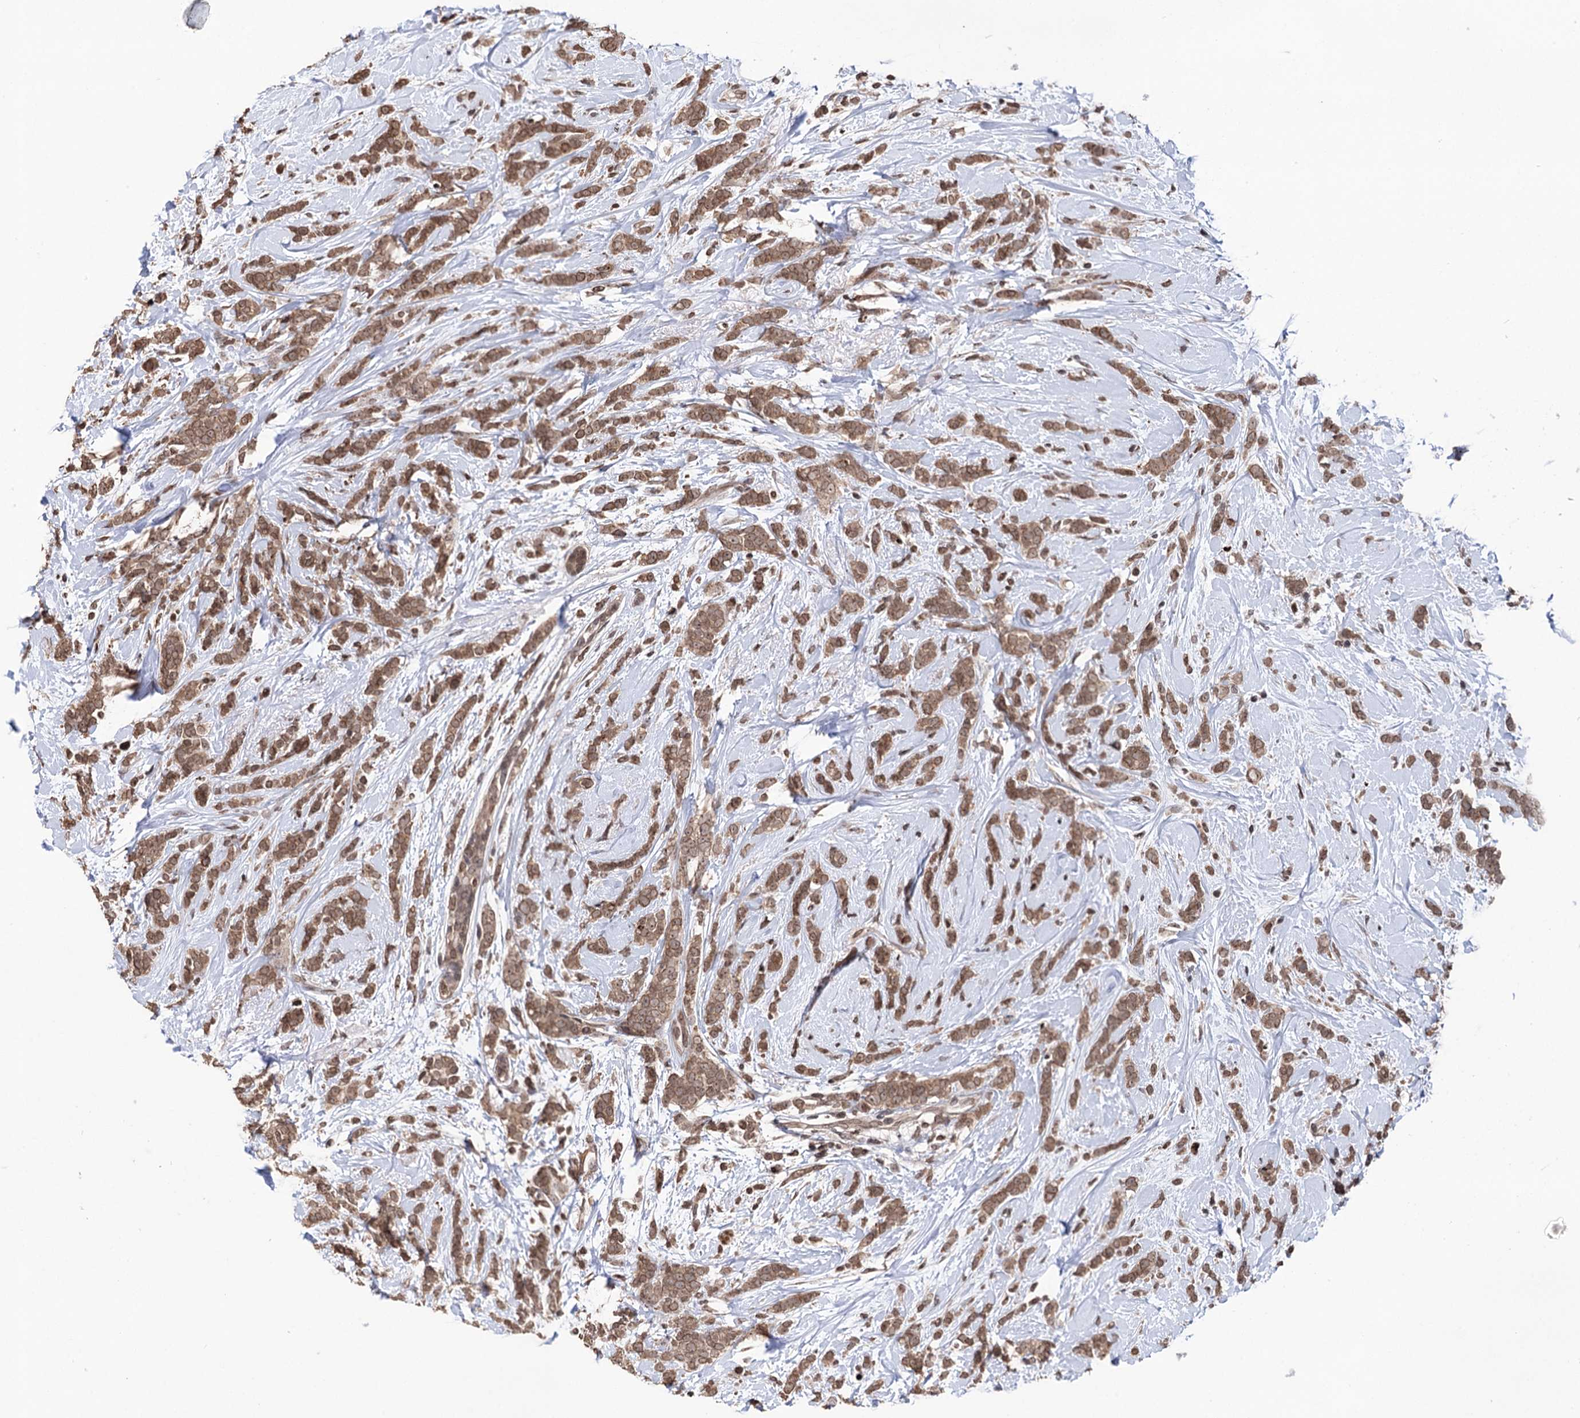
{"staining": {"intensity": "moderate", "quantity": ">75%", "location": "cytoplasmic/membranous,nuclear"}, "tissue": "breast cancer", "cell_type": "Tumor cells", "image_type": "cancer", "snomed": [{"axis": "morphology", "description": "Lobular carcinoma"}, {"axis": "topography", "description": "Breast"}], "caption": "Immunohistochemistry (IHC) of lobular carcinoma (breast) displays medium levels of moderate cytoplasmic/membranous and nuclear positivity in approximately >75% of tumor cells.", "gene": "CCDC77", "patient": {"sex": "female", "age": 58}}